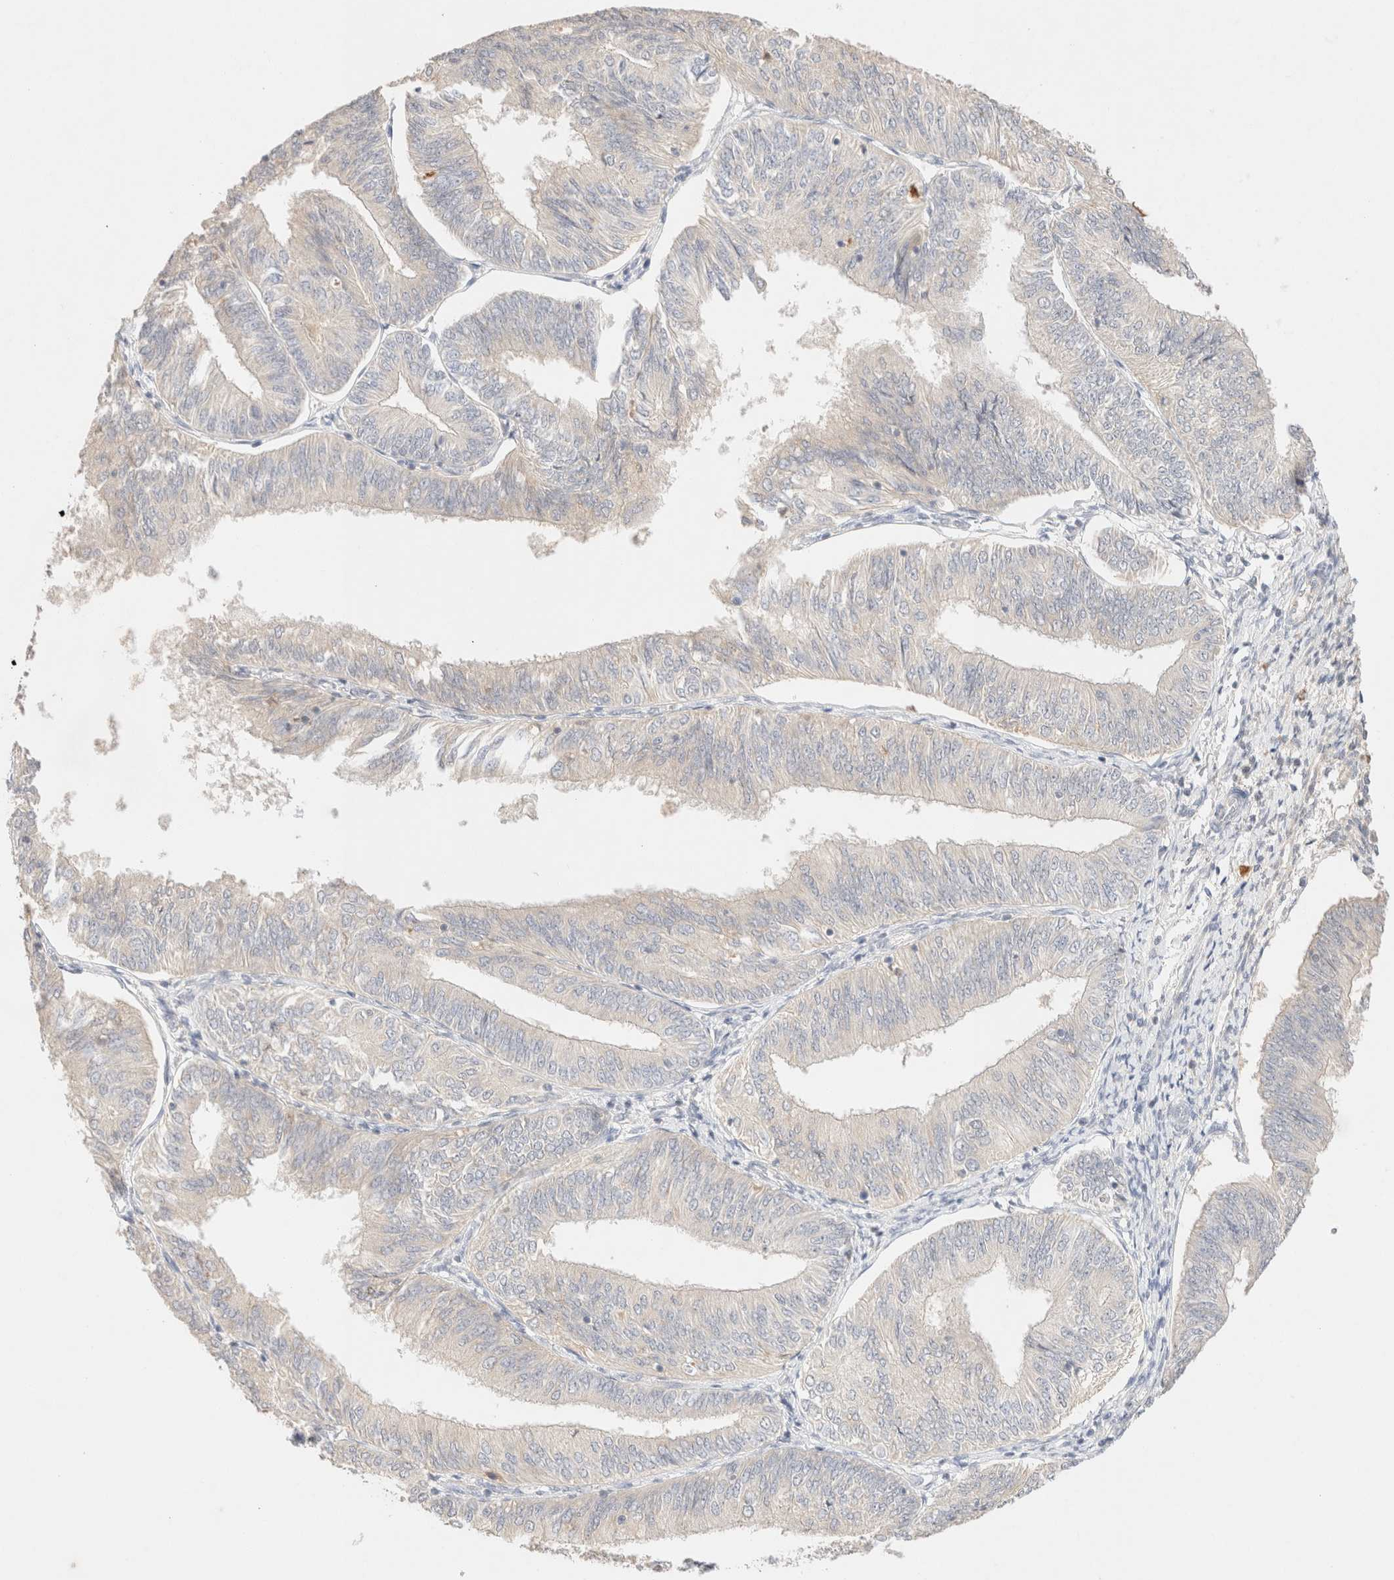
{"staining": {"intensity": "negative", "quantity": "none", "location": "none"}, "tissue": "endometrial cancer", "cell_type": "Tumor cells", "image_type": "cancer", "snomed": [{"axis": "morphology", "description": "Adenocarcinoma, NOS"}, {"axis": "topography", "description": "Endometrium"}], "caption": "Endometrial adenocarcinoma was stained to show a protein in brown. There is no significant staining in tumor cells. (DAB immunohistochemistry, high magnification).", "gene": "SNTB1", "patient": {"sex": "female", "age": 58}}